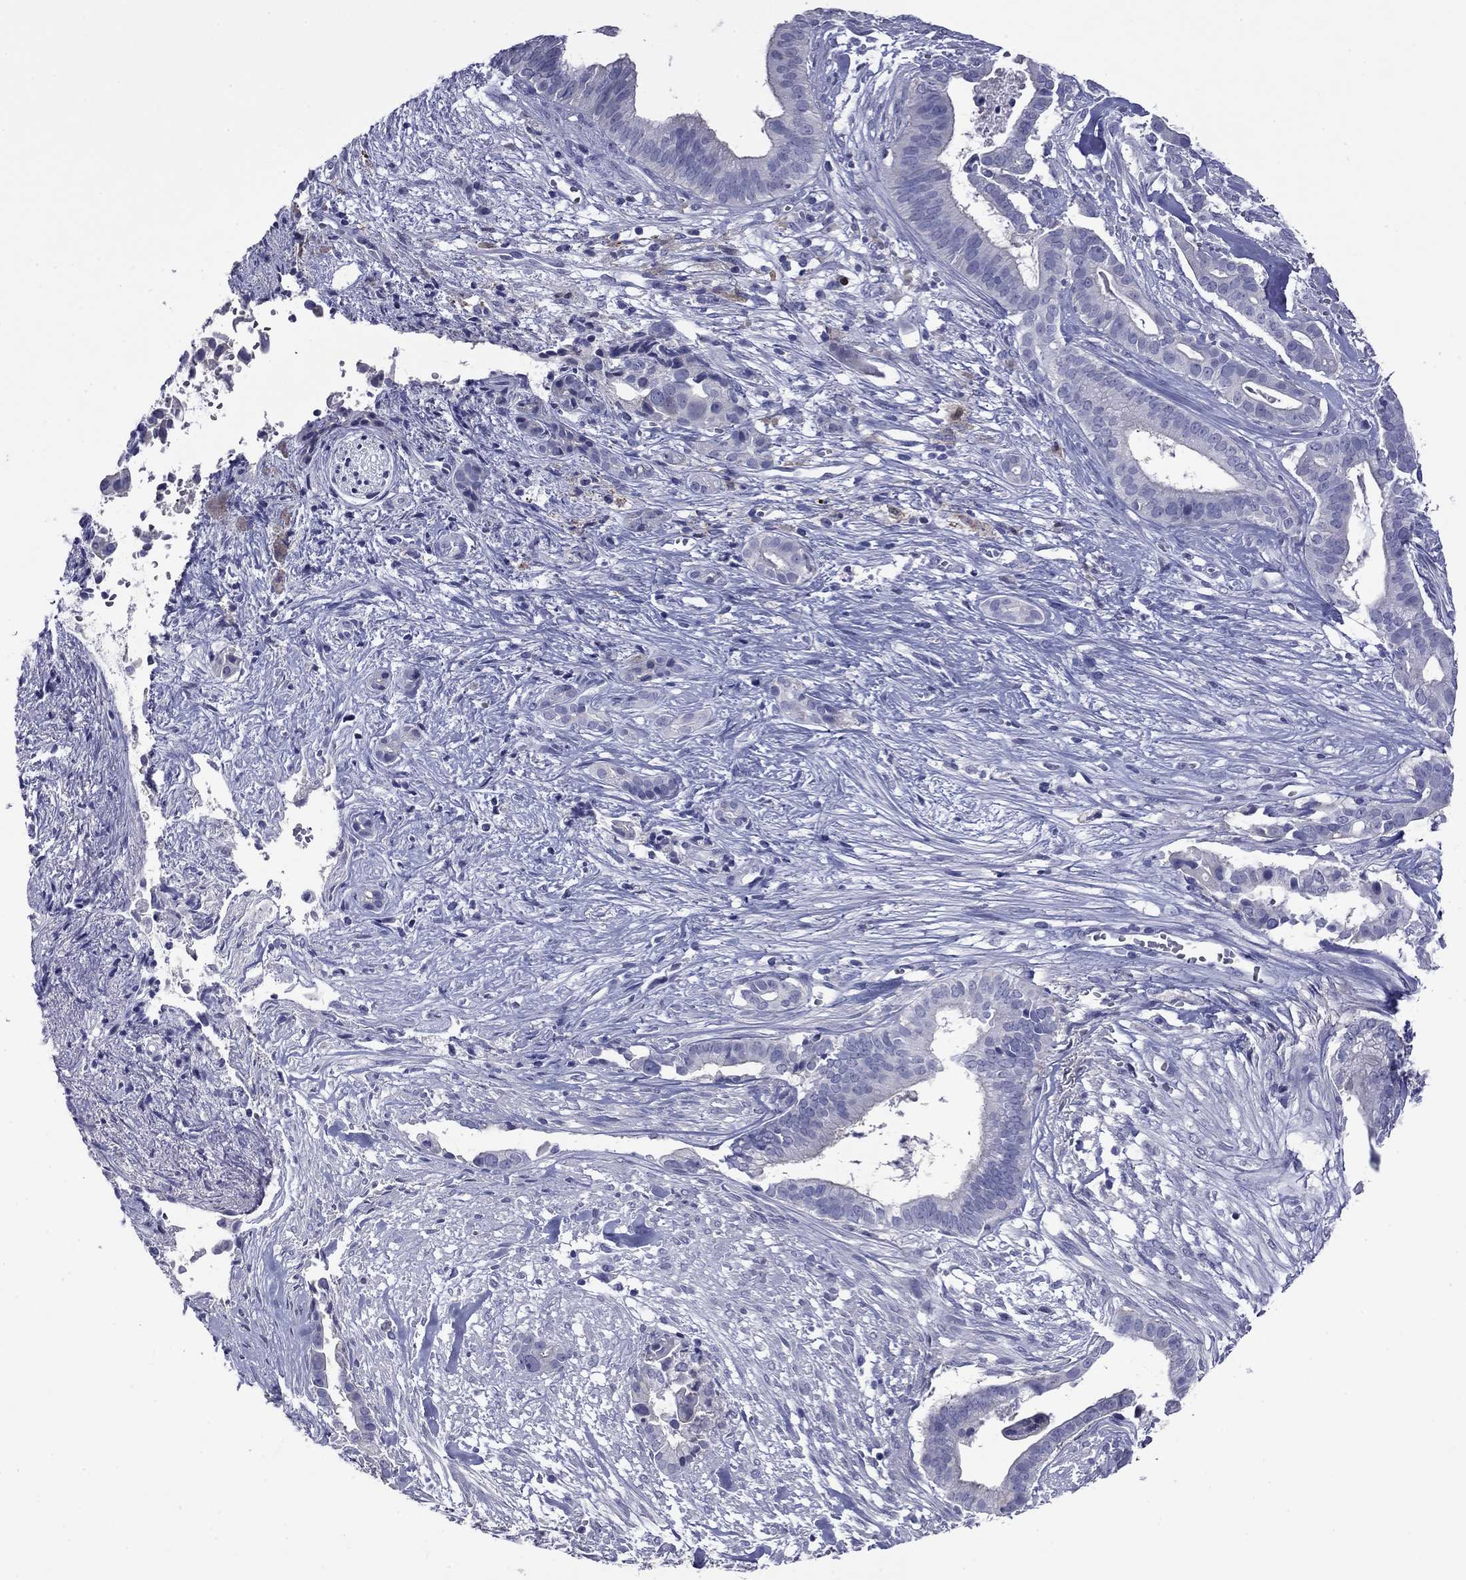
{"staining": {"intensity": "negative", "quantity": "none", "location": "none"}, "tissue": "pancreatic cancer", "cell_type": "Tumor cells", "image_type": "cancer", "snomed": [{"axis": "morphology", "description": "Adenocarcinoma, NOS"}, {"axis": "topography", "description": "Pancreas"}], "caption": "This is a micrograph of IHC staining of adenocarcinoma (pancreatic), which shows no expression in tumor cells. (DAB IHC with hematoxylin counter stain).", "gene": "CFAP119", "patient": {"sex": "male", "age": 61}}